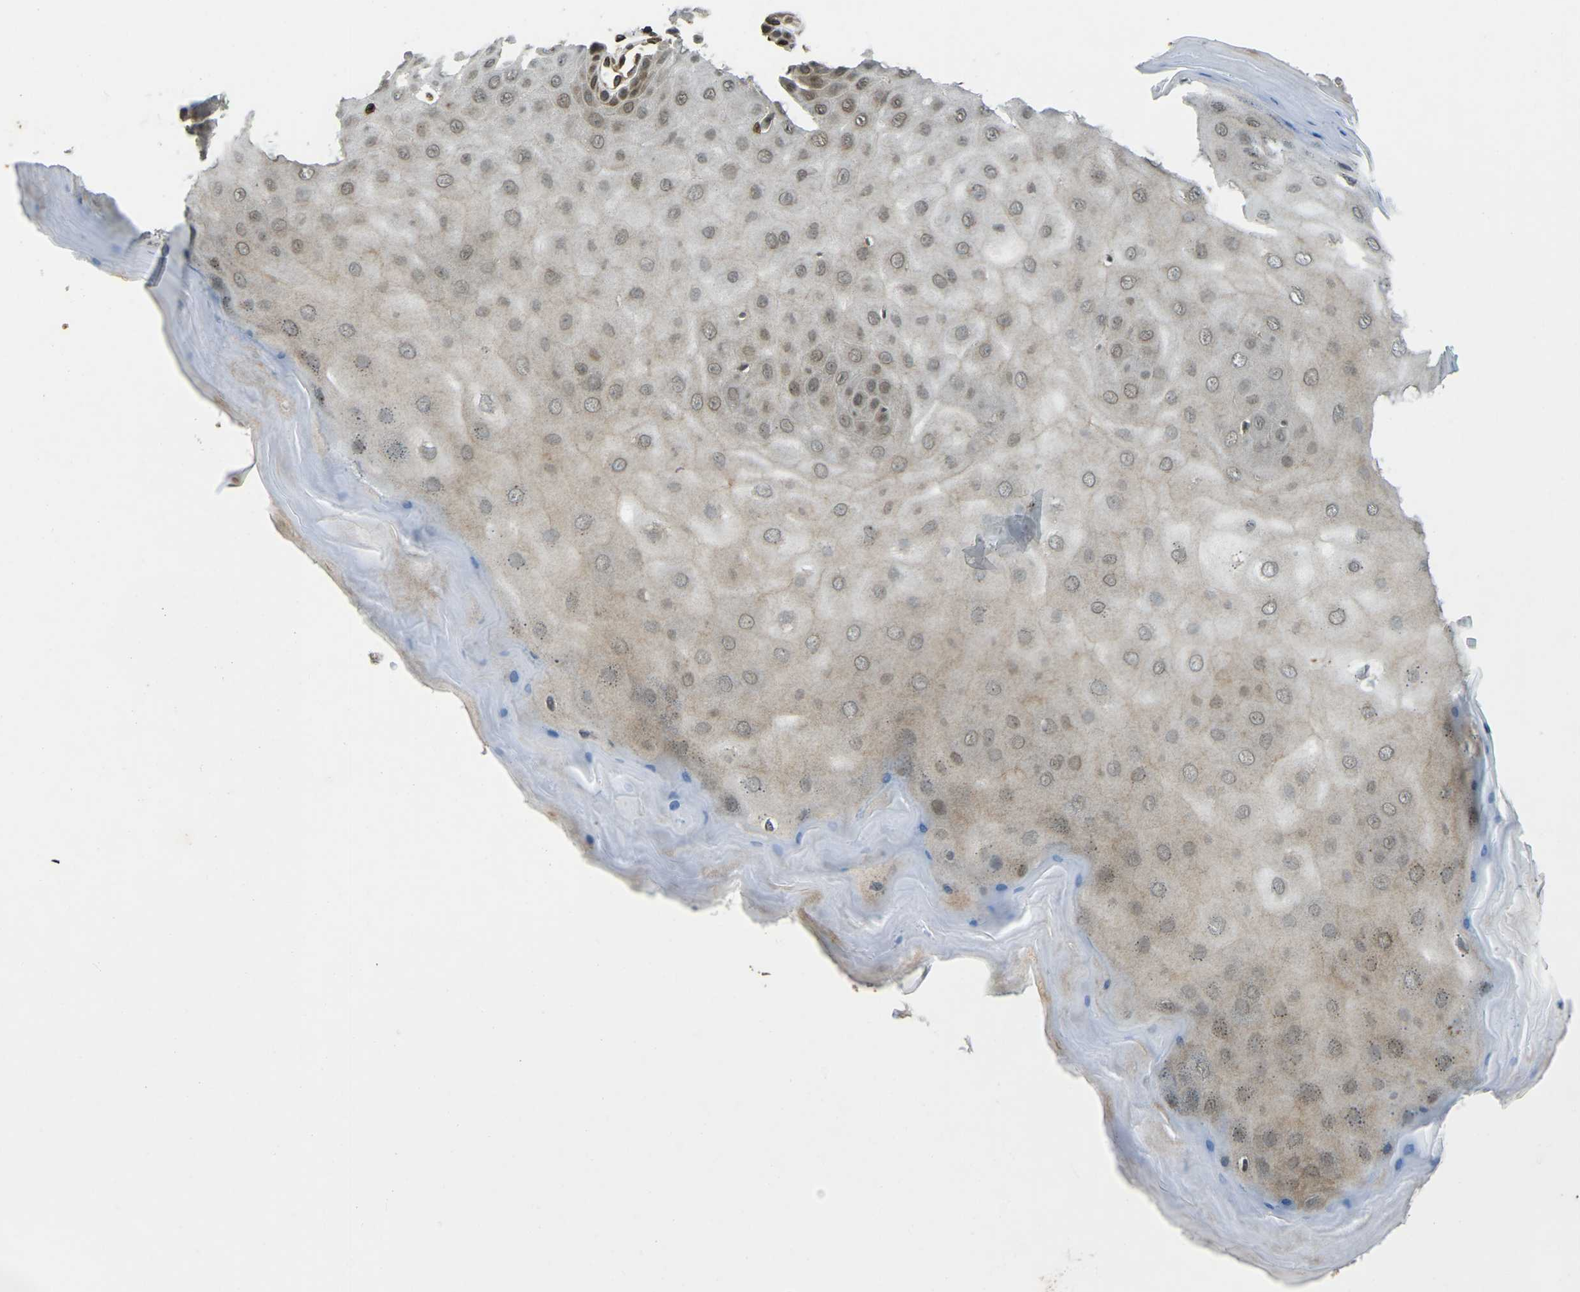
{"staining": {"intensity": "moderate", "quantity": ">75%", "location": "cytoplasmic/membranous"}, "tissue": "cervix", "cell_type": "Glandular cells", "image_type": "normal", "snomed": [{"axis": "morphology", "description": "Normal tissue, NOS"}, {"axis": "topography", "description": "Cervix"}], "caption": "This is a photomicrograph of immunohistochemistry staining of benign cervix, which shows moderate expression in the cytoplasmic/membranous of glandular cells.", "gene": "SYNE1", "patient": {"sex": "female", "age": 55}}